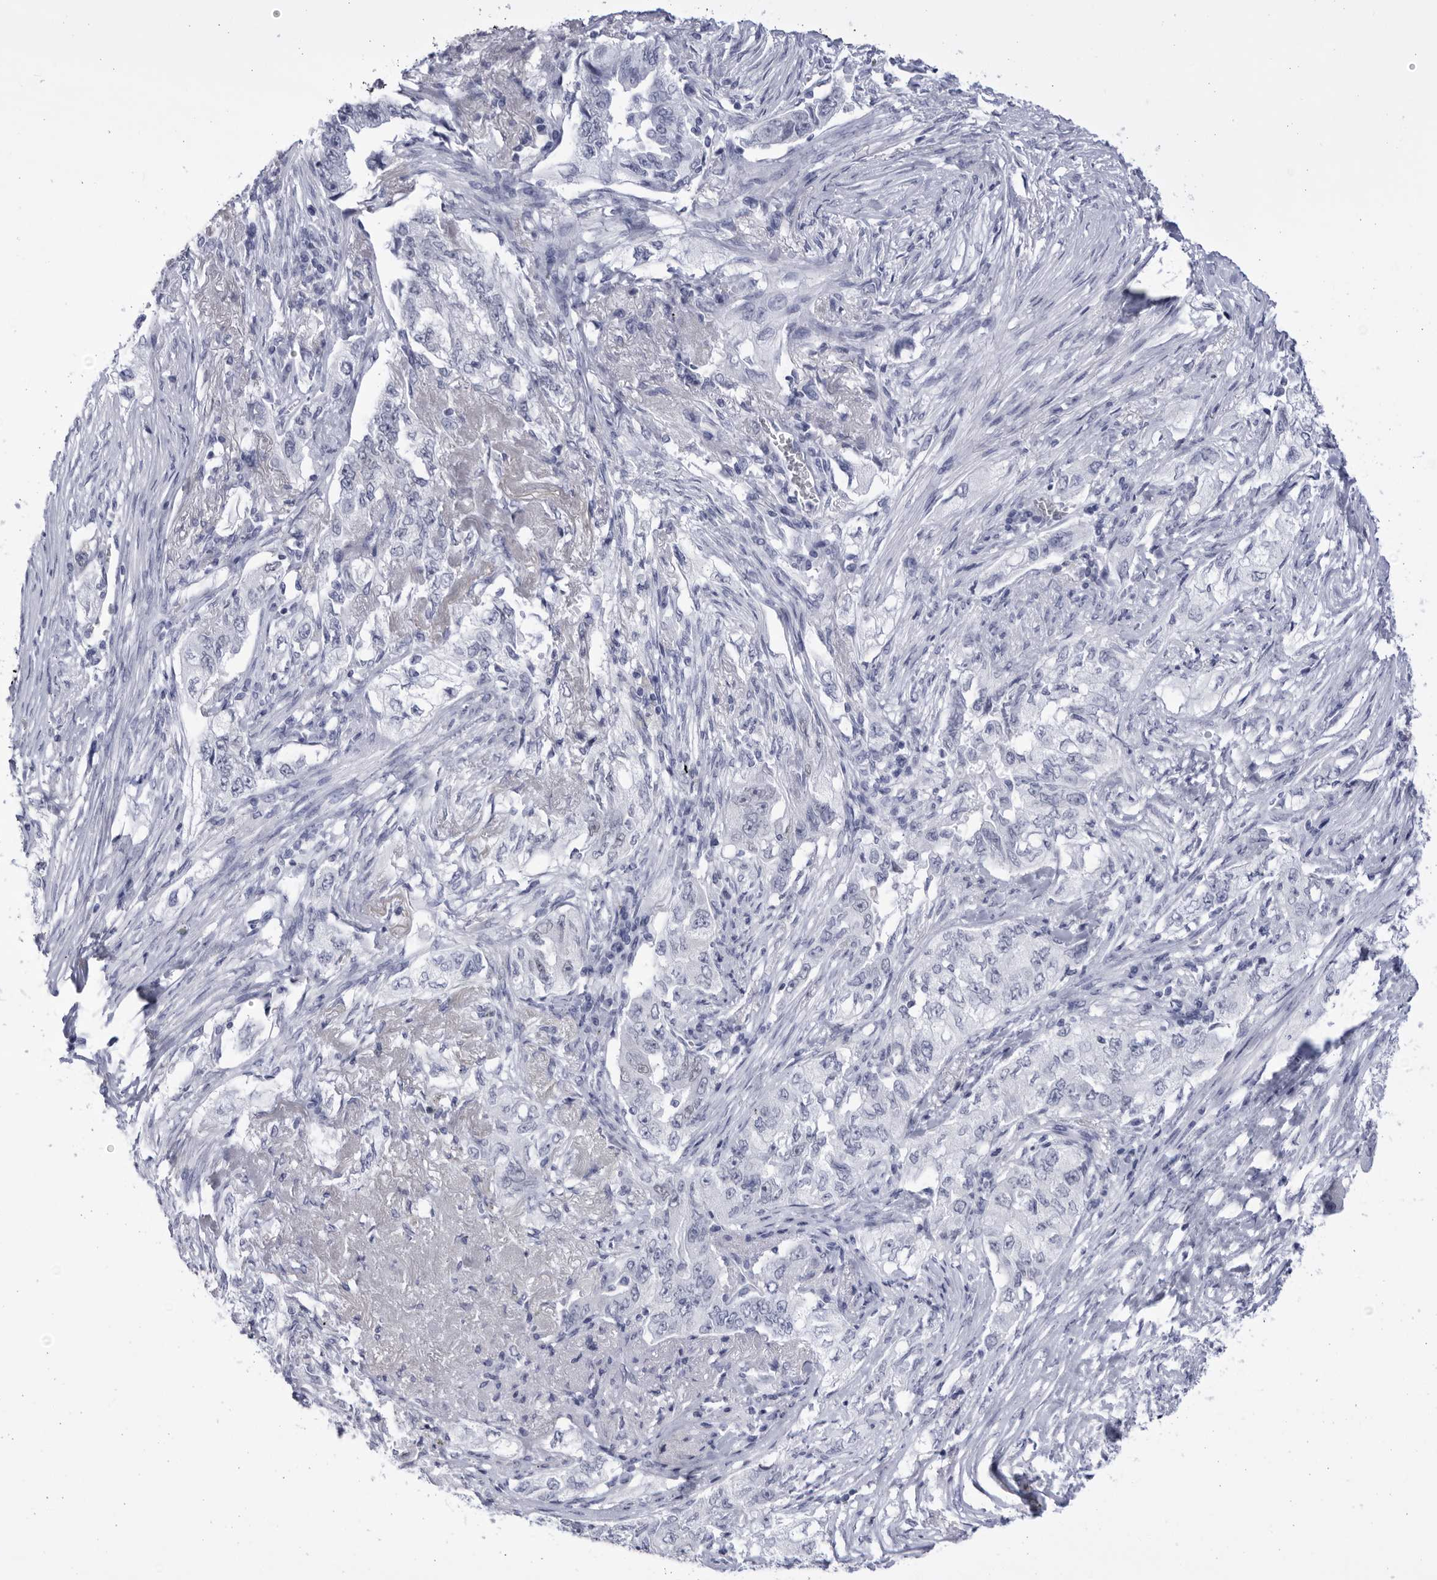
{"staining": {"intensity": "negative", "quantity": "none", "location": "none"}, "tissue": "lung cancer", "cell_type": "Tumor cells", "image_type": "cancer", "snomed": [{"axis": "morphology", "description": "Adenocarcinoma, NOS"}, {"axis": "topography", "description": "Lung"}], "caption": "IHC micrograph of neoplastic tissue: human lung adenocarcinoma stained with DAB (3,3'-diaminobenzidine) reveals no significant protein expression in tumor cells.", "gene": "CCDC181", "patient": {"sex": "female", "age": 51}}